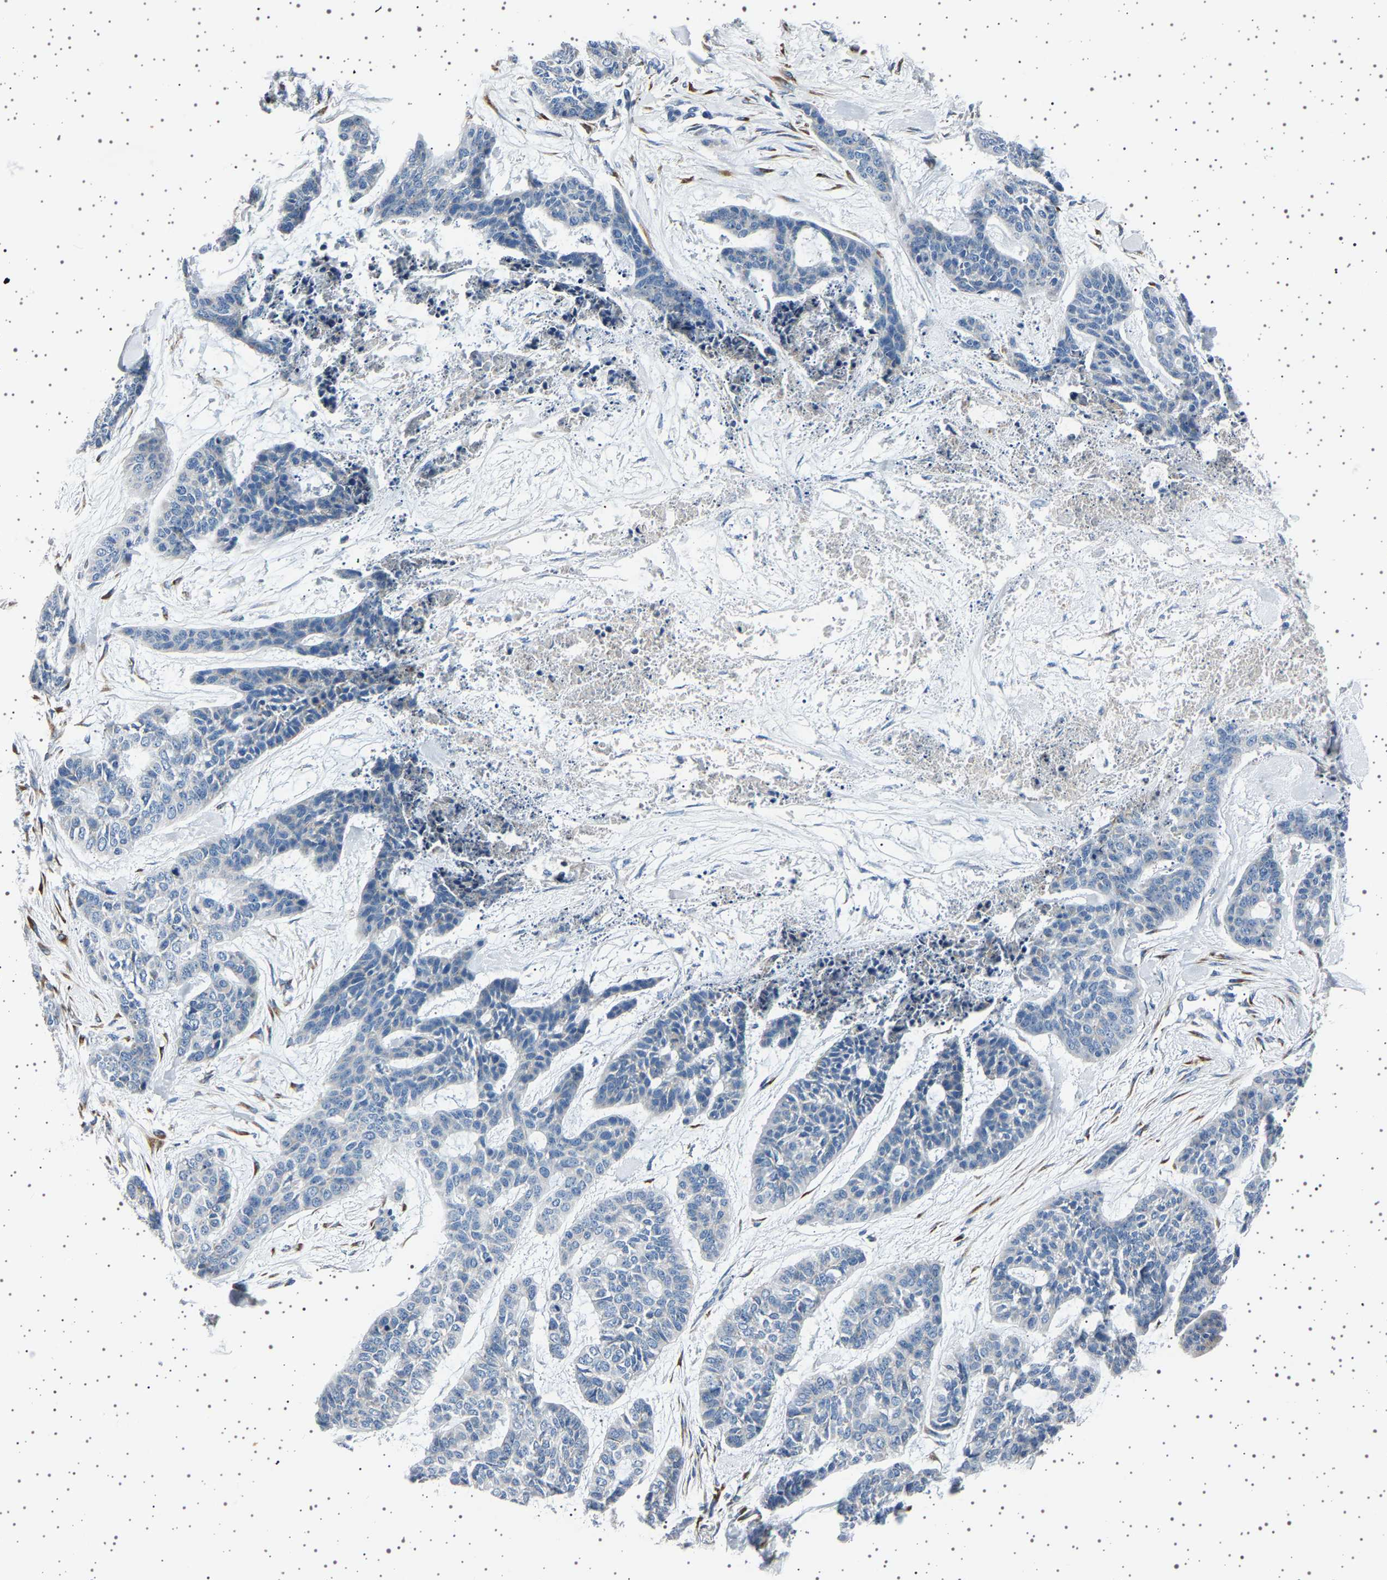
{"staining": {"intensity": "negative", "quantity": "none", "location": "none"}, "tissue": "skin cancer", "cell_type": "Tumor cells", "image_type": "cancer", "snomed": [{"axis": "morphology", "description": "Basal cell carcinoma"}, {"axis": "topography", "description": "Skin"}], "caption": "Human skin cancer stained for a protein using IHC displays no positivity in tumor cells.", "gene": "FTCD", "patient": {"sex": "female", "age": 64}}